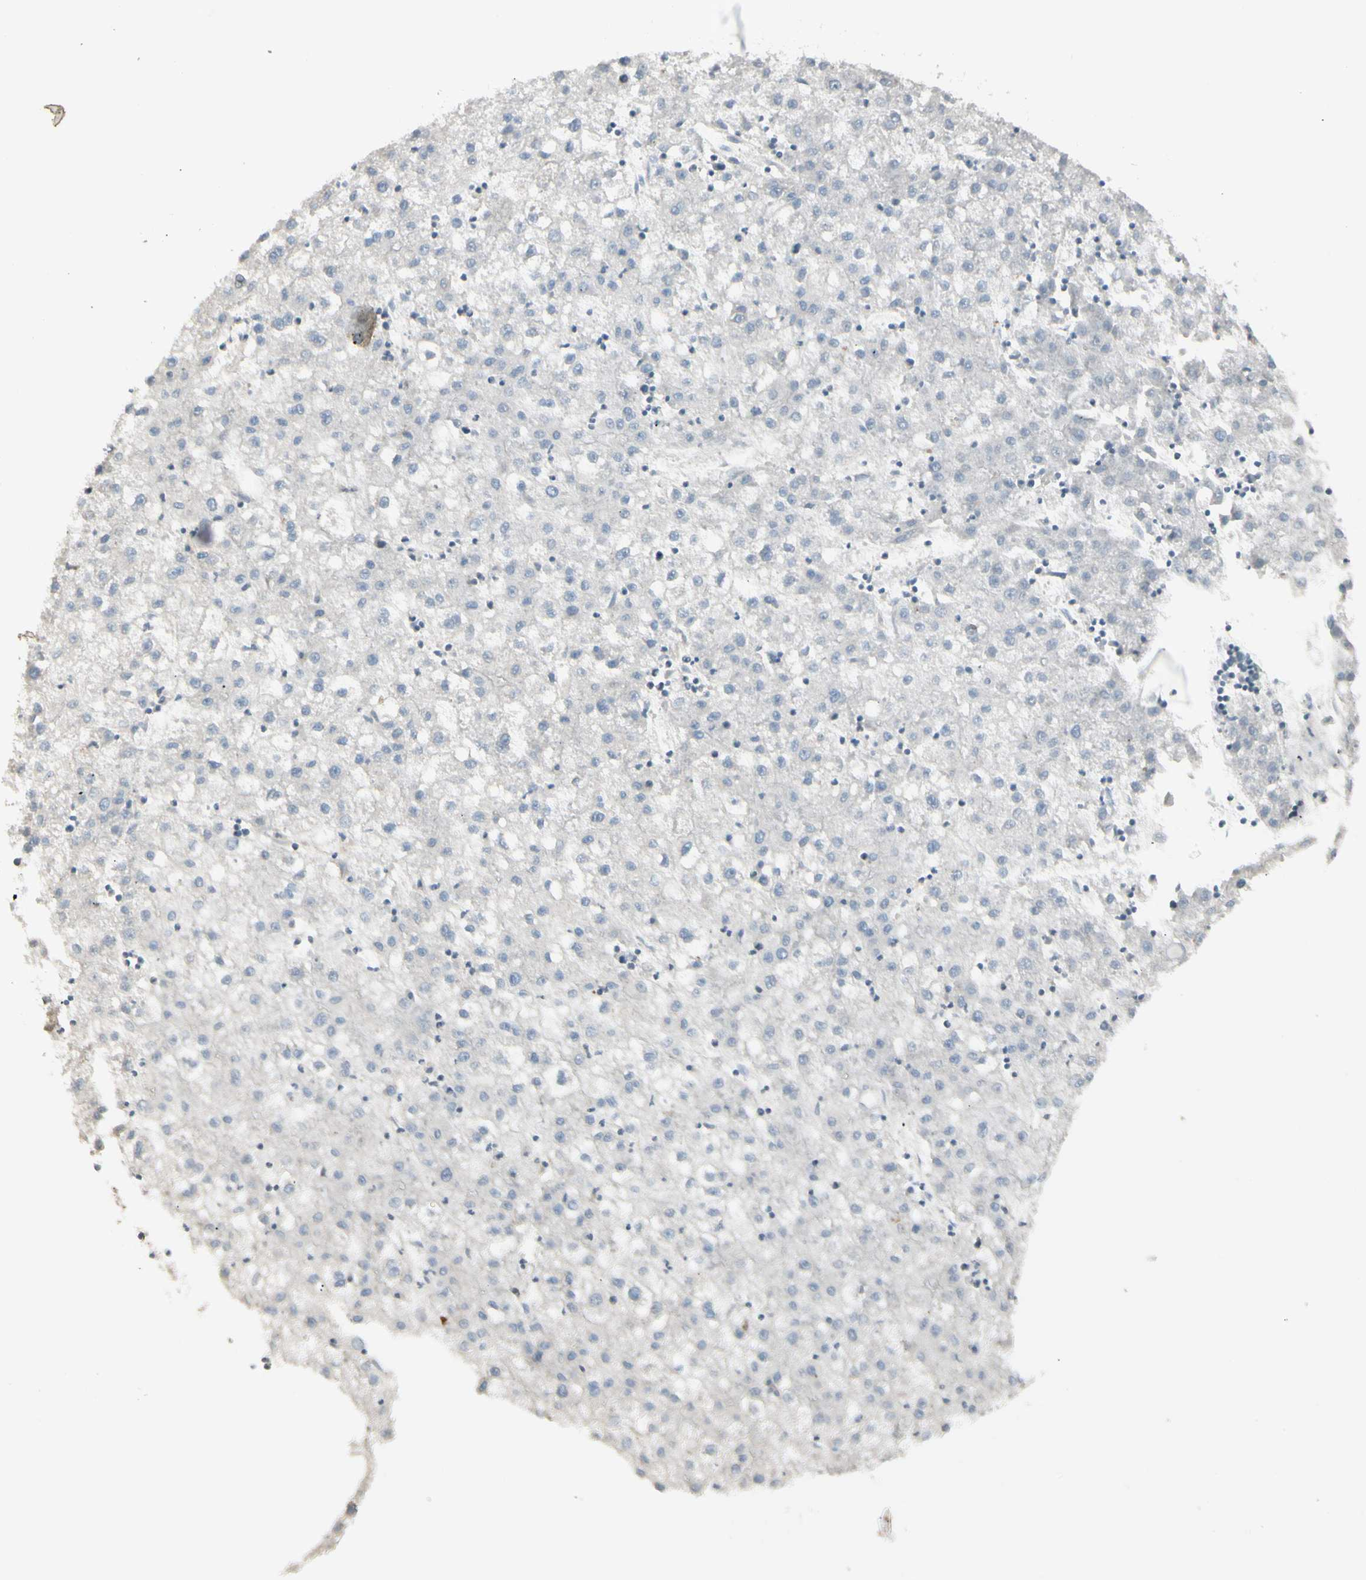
{"staining": {"intensity": "negative", "quantity": "none", "location": "none"}, "tissue": "liver cancer", "cell_type": "Tumor cells", "image_type": "cancer", "snomed": [{"axis": "morphology", "description": "Carcinoma, Hepatocellular, NOS"}, {"axis": "topography", "description": "Liver"}], "caption": "Protein analysis of liver cancer (hepatocellular carcinoma) shows no significant staining in tumor cells. (DAB immunohistochemistry (IHC) visualized using brightfield microscopy, high magnification).", "gene": "NFYA", "patient": {"sex": "male", "age": 72}}